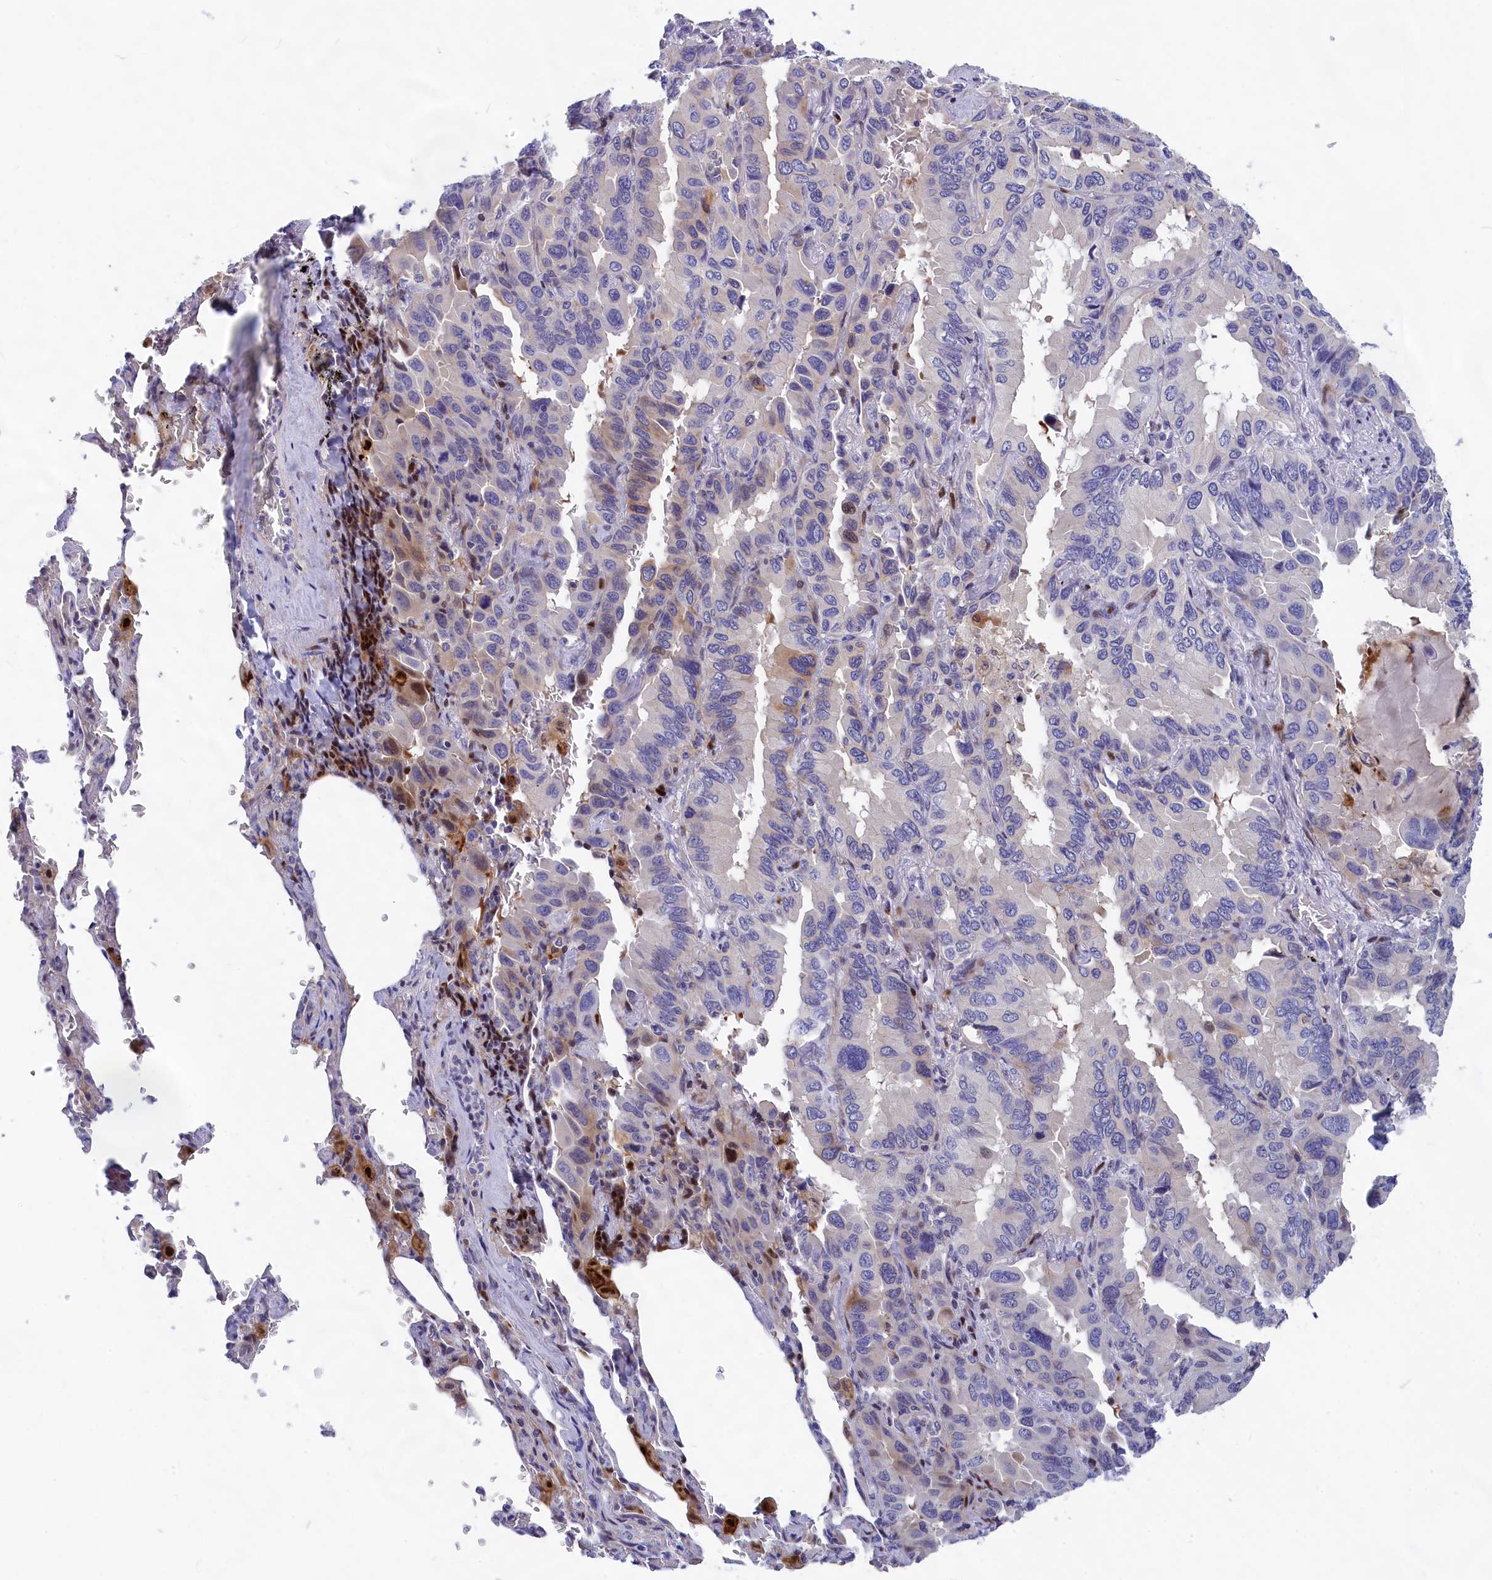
{"staining": {"intensity": "moderate", "quantity": "<25%", "location": "cytoplasmic/membranous,nuclear"}, "tissue": "lung cancer", "cell_type": "Tumor cells", "image_type": "cancer", "snomed": [{"axis": "morphology", "description": "Adenocarcinoma, NOS"}, {"axis": "topography", "description": "Lung"}], "caption": "The image reveals a brown stain indicating the presence of a protein in the cytoplasmic/membranous and nuclear of tumor cells in lung cancer. (Stains: DAB in brown, nuclei in blue, Microscopy: brightfield microscopy at high magnification).", "gene": "NKPD1", "patient": {"sex": "male", "age": 64}}